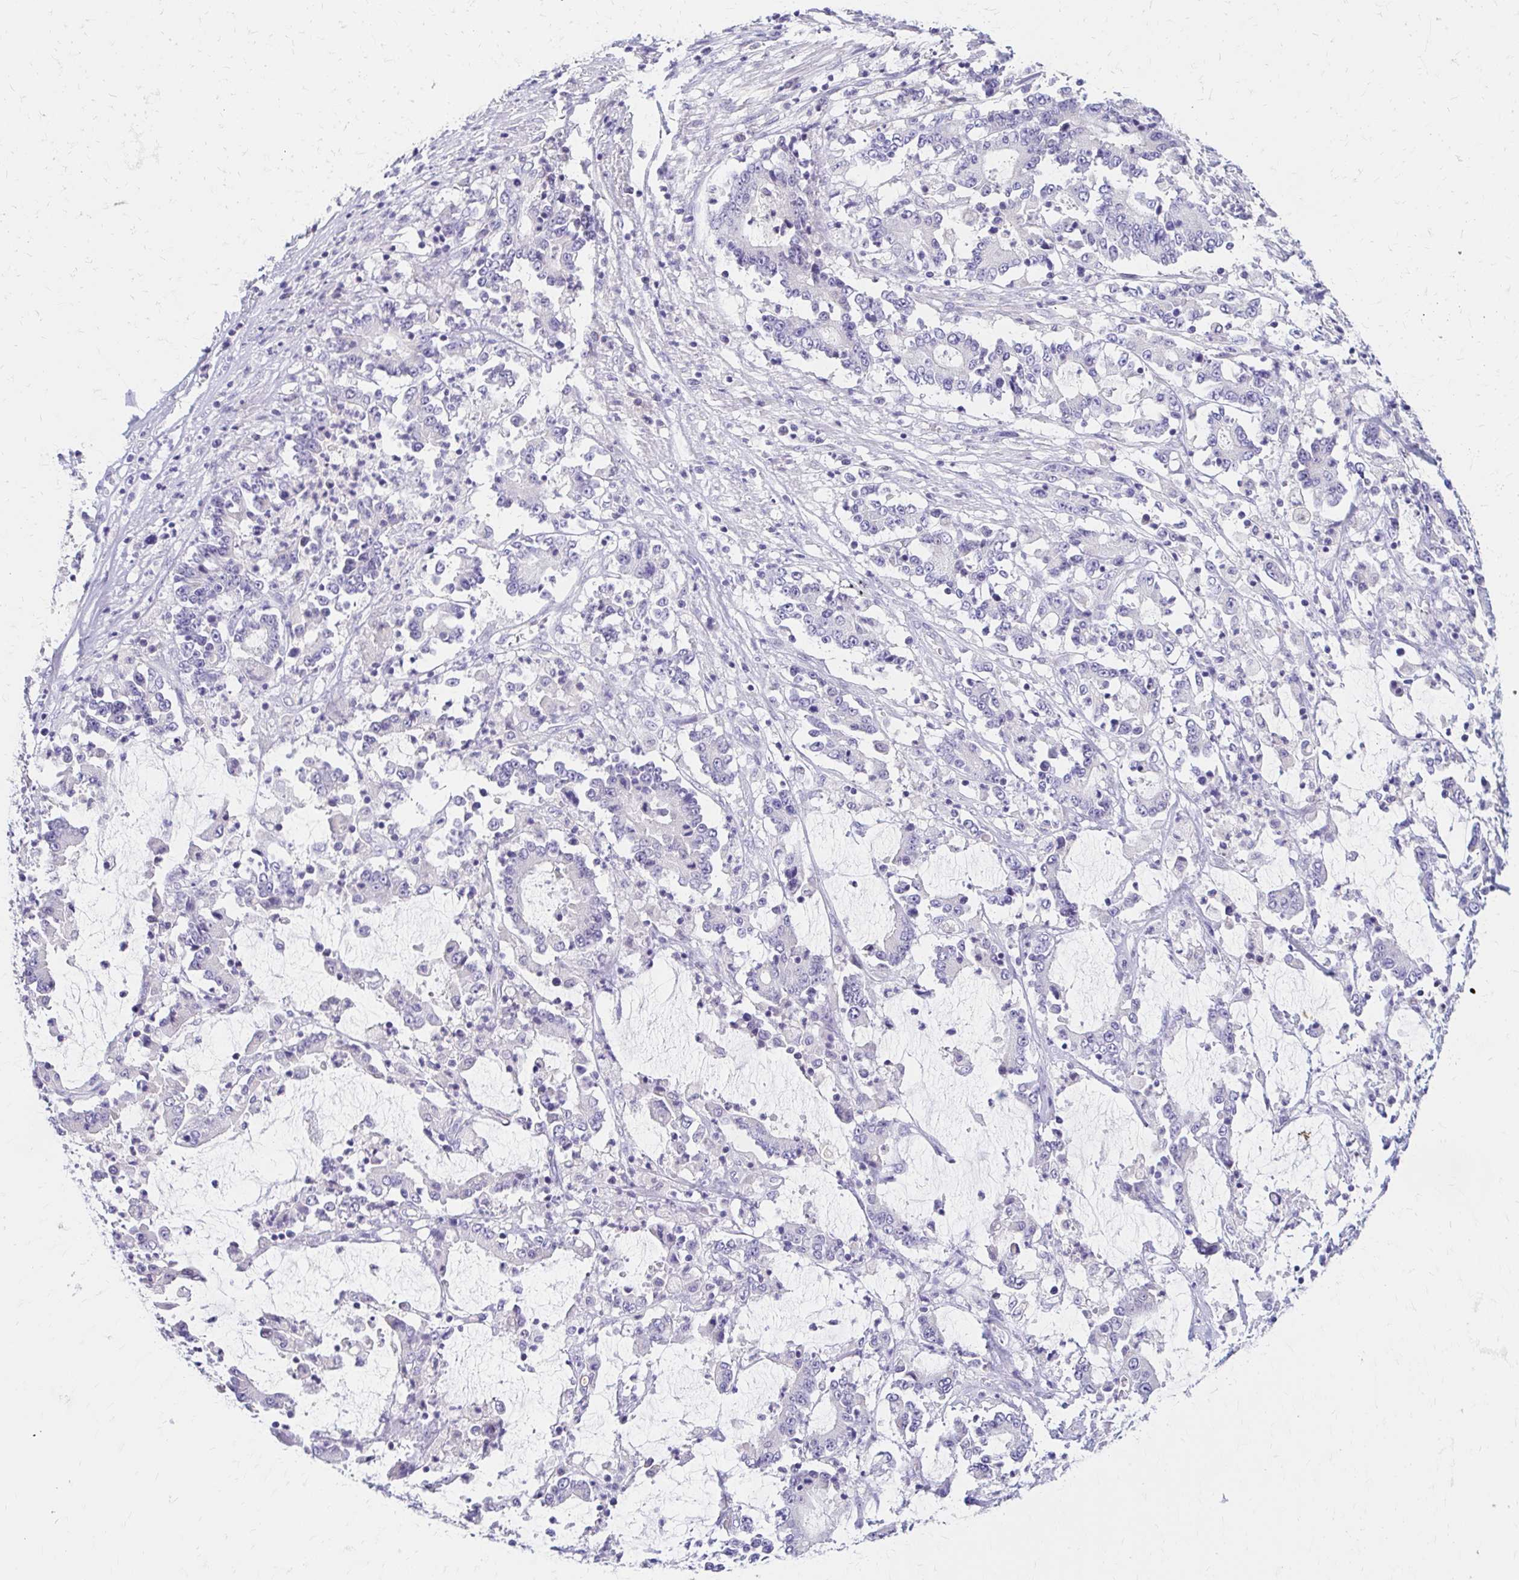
{"staining": {"intensity": "negative", "quantity": "none", "location": "none"}, "tissue": "stomach cancer", "cell_type": "Tumor cells", "image_type": "cancer", "snomed": [{"axis": "morphology", "description": "Adenocarcinoma, NOS"}, {"axis": "topography", "description": "Stomach, upper"}], "caption": "A high-resolution photomicrograph shows immunohistochemistry (IHC) staining of stomach cancer (adenocarcinoma), which exhibits no significant expression in tumor cells.", "gene": "AZGP1", "patient": {"sex": "male", "age": 68}}